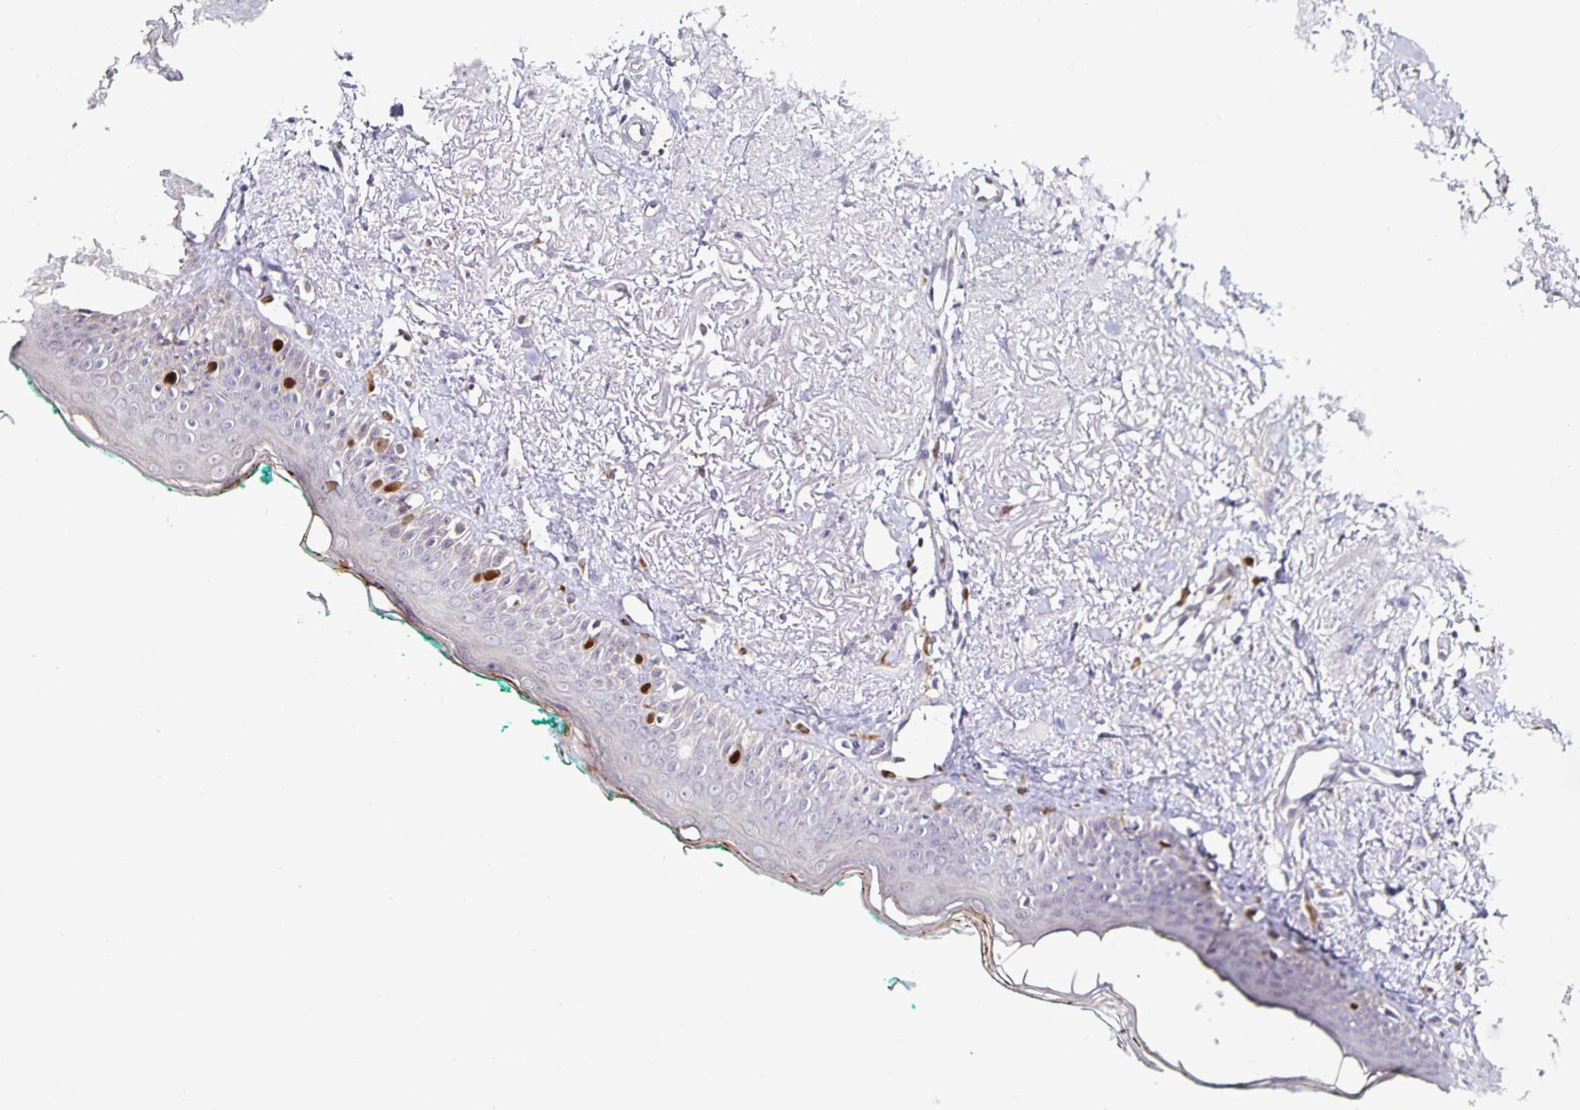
{"staining": {"intensity": "strong", "quantity": "<25%", "location": "nuclear"}, "tissue": "oral mucosa", "cell_type": "Squamous epithelial cells", "image_type": "normal", "snomed": [{"axis": "morphology", "description": "Normal tissue, NOS"}, {"axis": "topography", "description": "Oral tissue"}], "caption": "Protein staining of normal oral mucosa shows strong nuclear staining in approximately <25% of squamous epithelial cells. (brown staining indicates protein expression, while blue staining denotes nuclei).", "gene": "ANLN", "patient": {"sex": "female", "age": 70}}